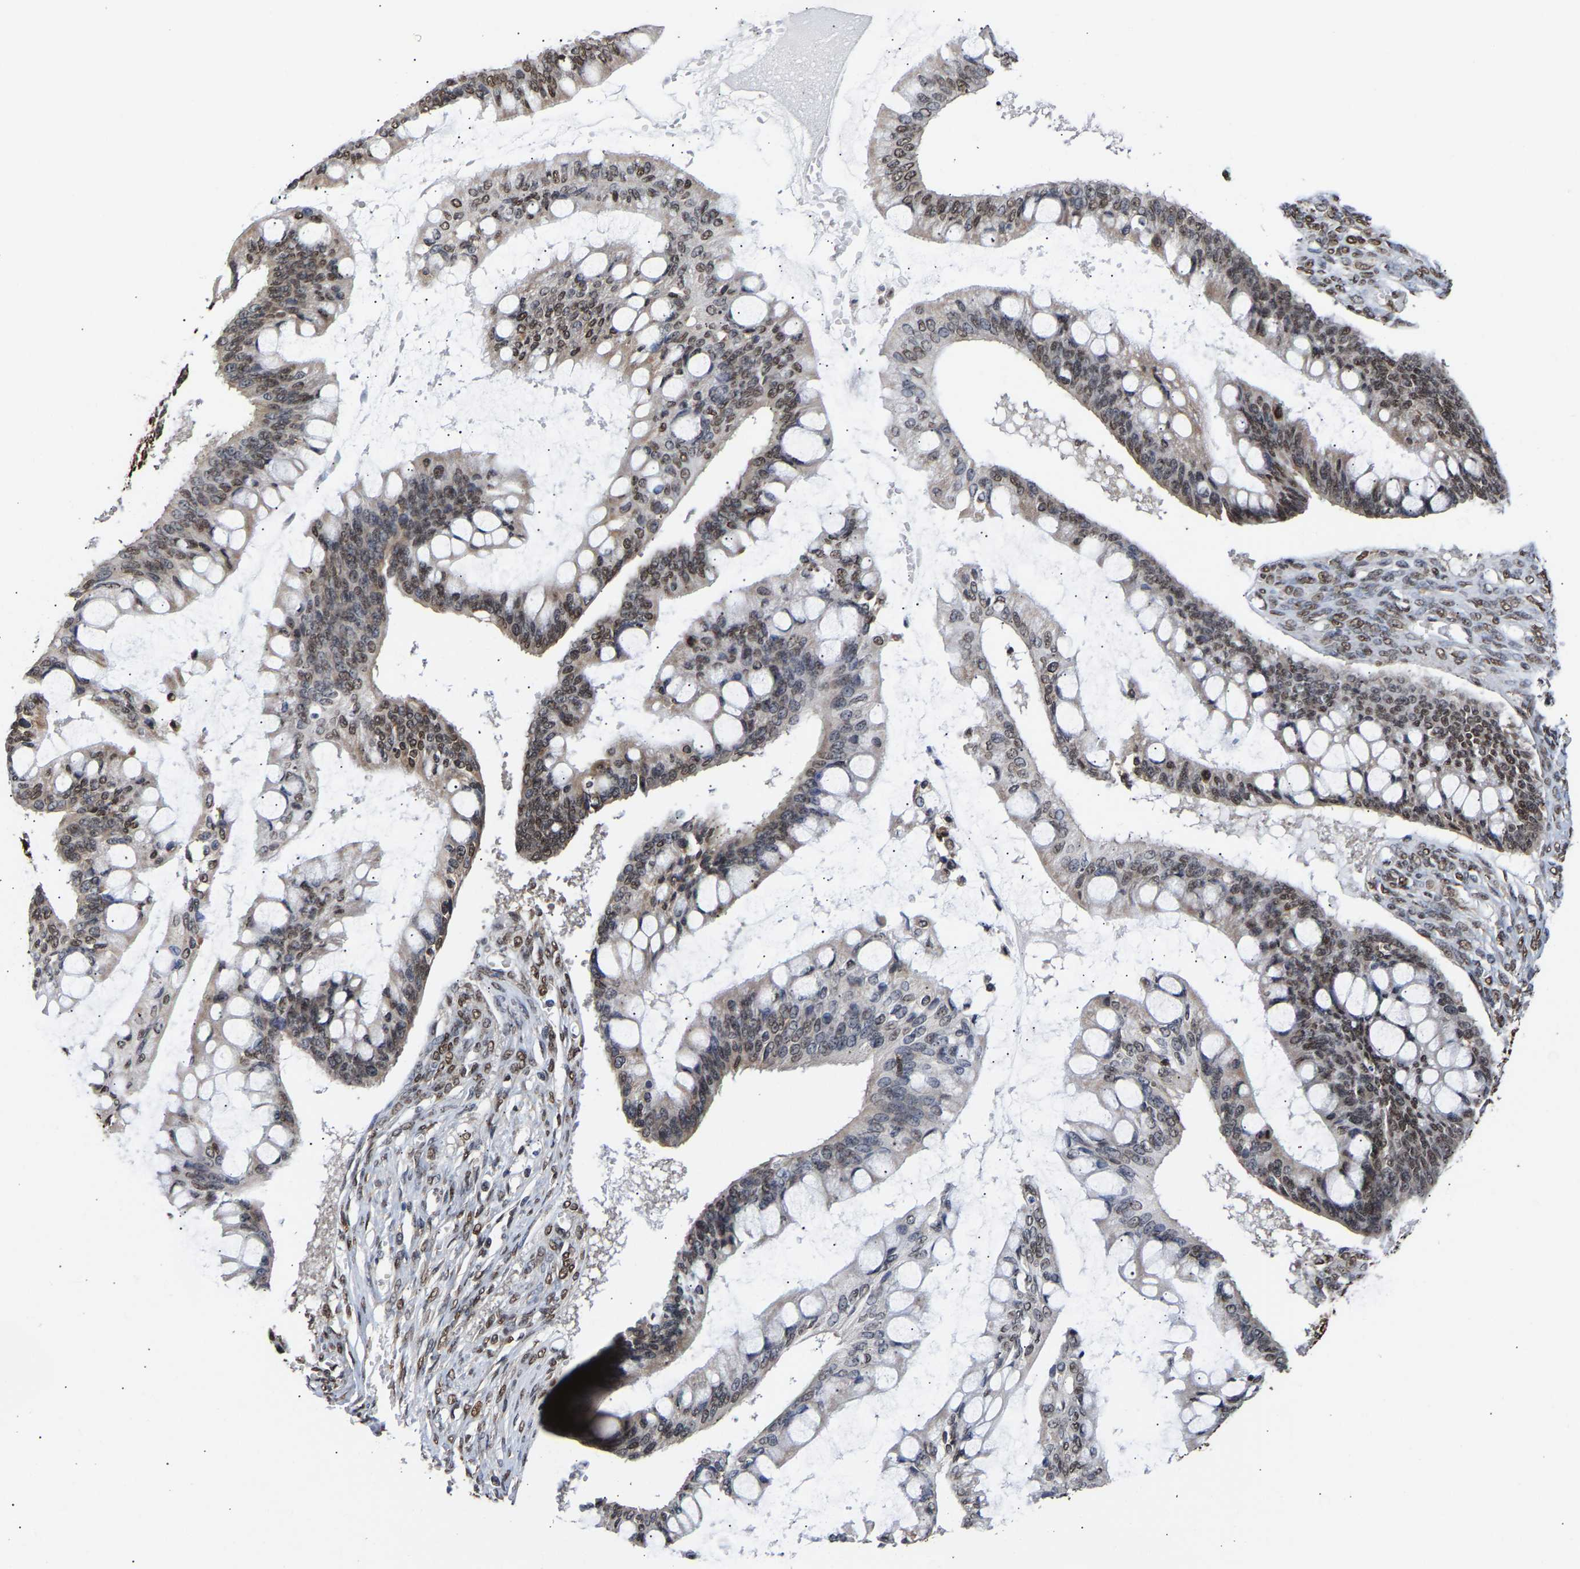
{"staining": {"intensity": "moderate", "quantity": "25%-75%", "location": "cytoplasmic/membranous,nuclear"}, "tissue": "ovarian cancer", "cell_type": "Tumor cells", "image_type": "cancer", "snomed": [{"axis": "morphology", "description": "Cystadenocarcinoma, mucinous, NOS"}, {"axis": "topography", "description": "Ovary"}], "caption": "The histopathology image demonstrates a brown stain indicating the presence of a protein in the cytoplasmic/membranous and nuclear of tumor cells in ovarian cancer (mucinous cystadenocarcinoma).", "gene": "PSIP1", "patient": {"sex": "female", "age": 73}}